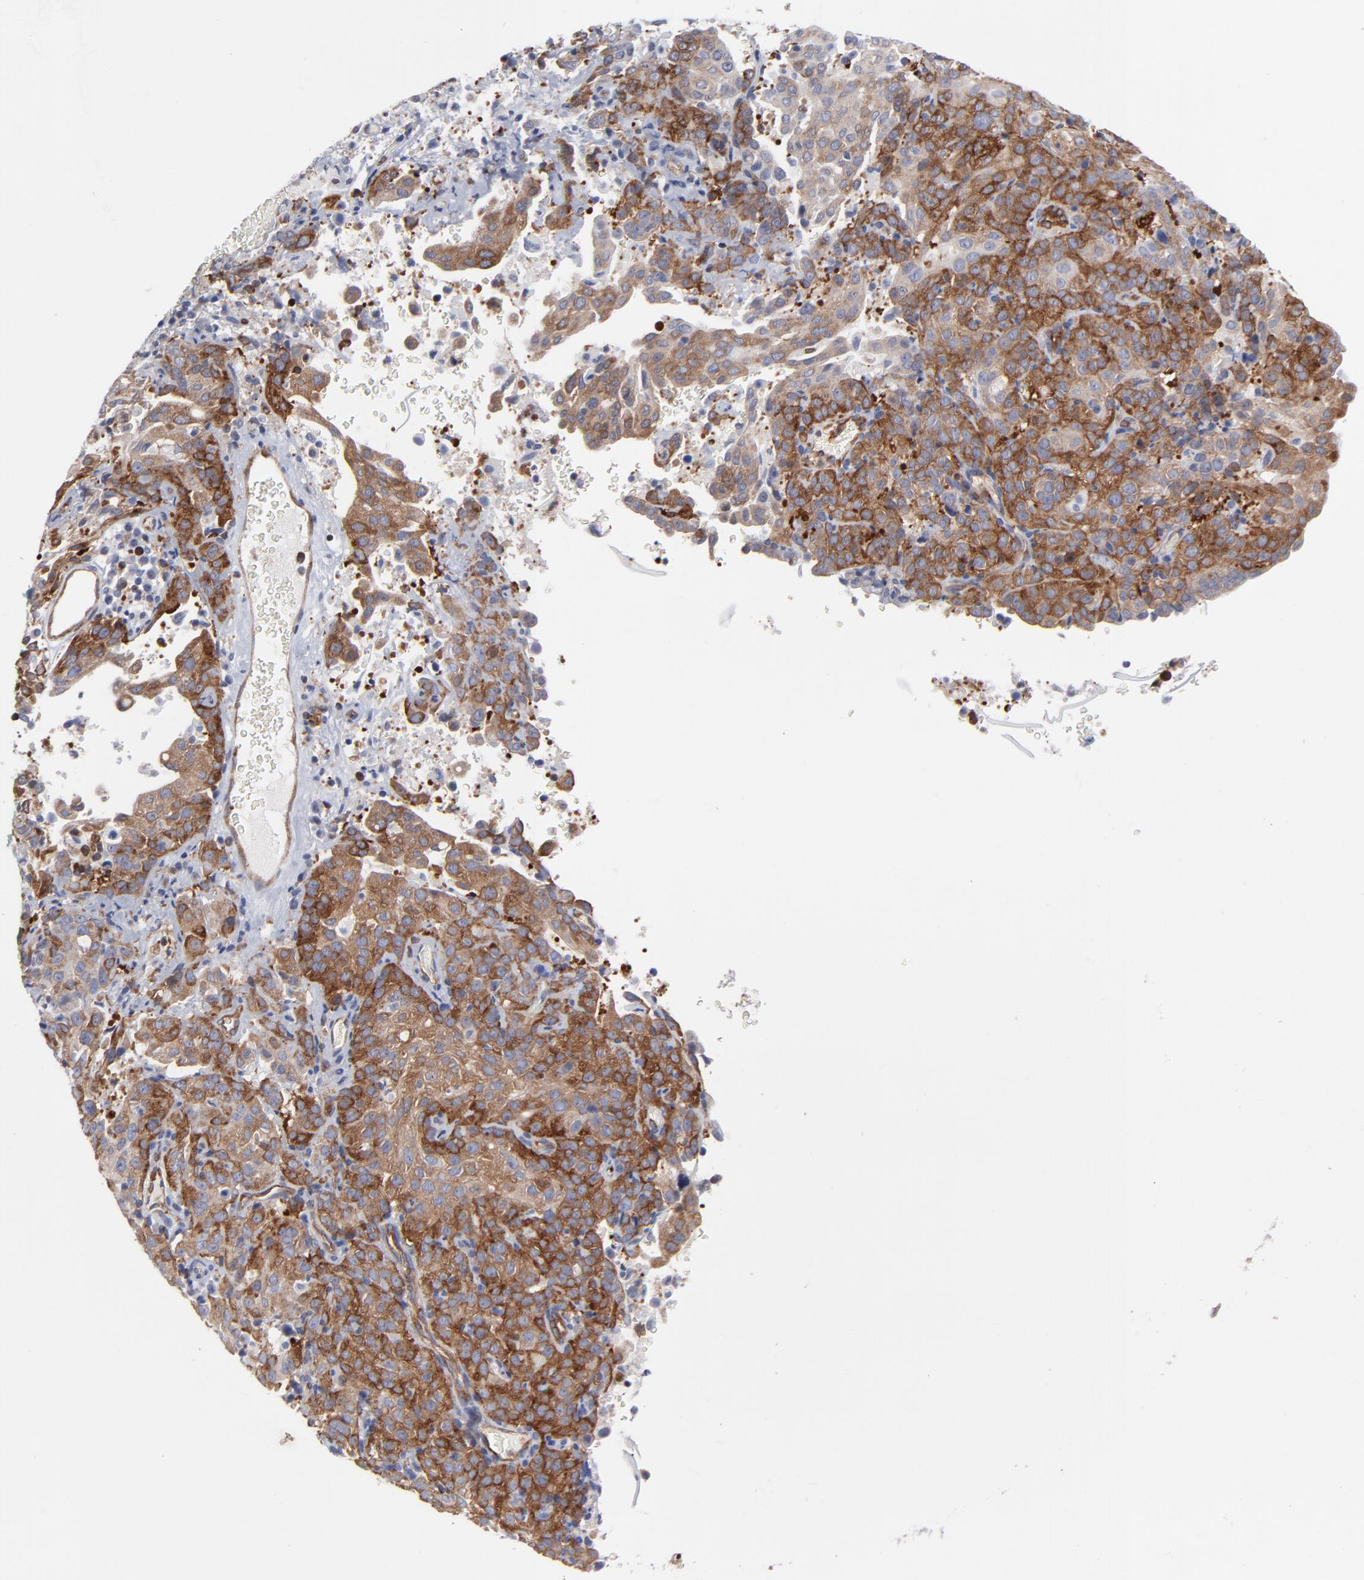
{"staining": {"intensity": "moderate", "quantity": "25%-75%", "location": "cytoplasmic/membranous"}, "tissue": "cervical cancer", "cell_type": "Tumor cells", "image_type": "cancer", "snomed": [{"axis": "morphology", "description": "Squamous cell carcinoma, NOS"}, {"axis": "topography", "description": "Cervix"}], "caption": "Protein staining of squamous cell carcinoma (cervical) tissue reveals moderate cytoplasmic/membranous expression in about 25%-75% of tumor cells.", "gene": "PXN", "patient": {"sex": "female", "age": 41}}